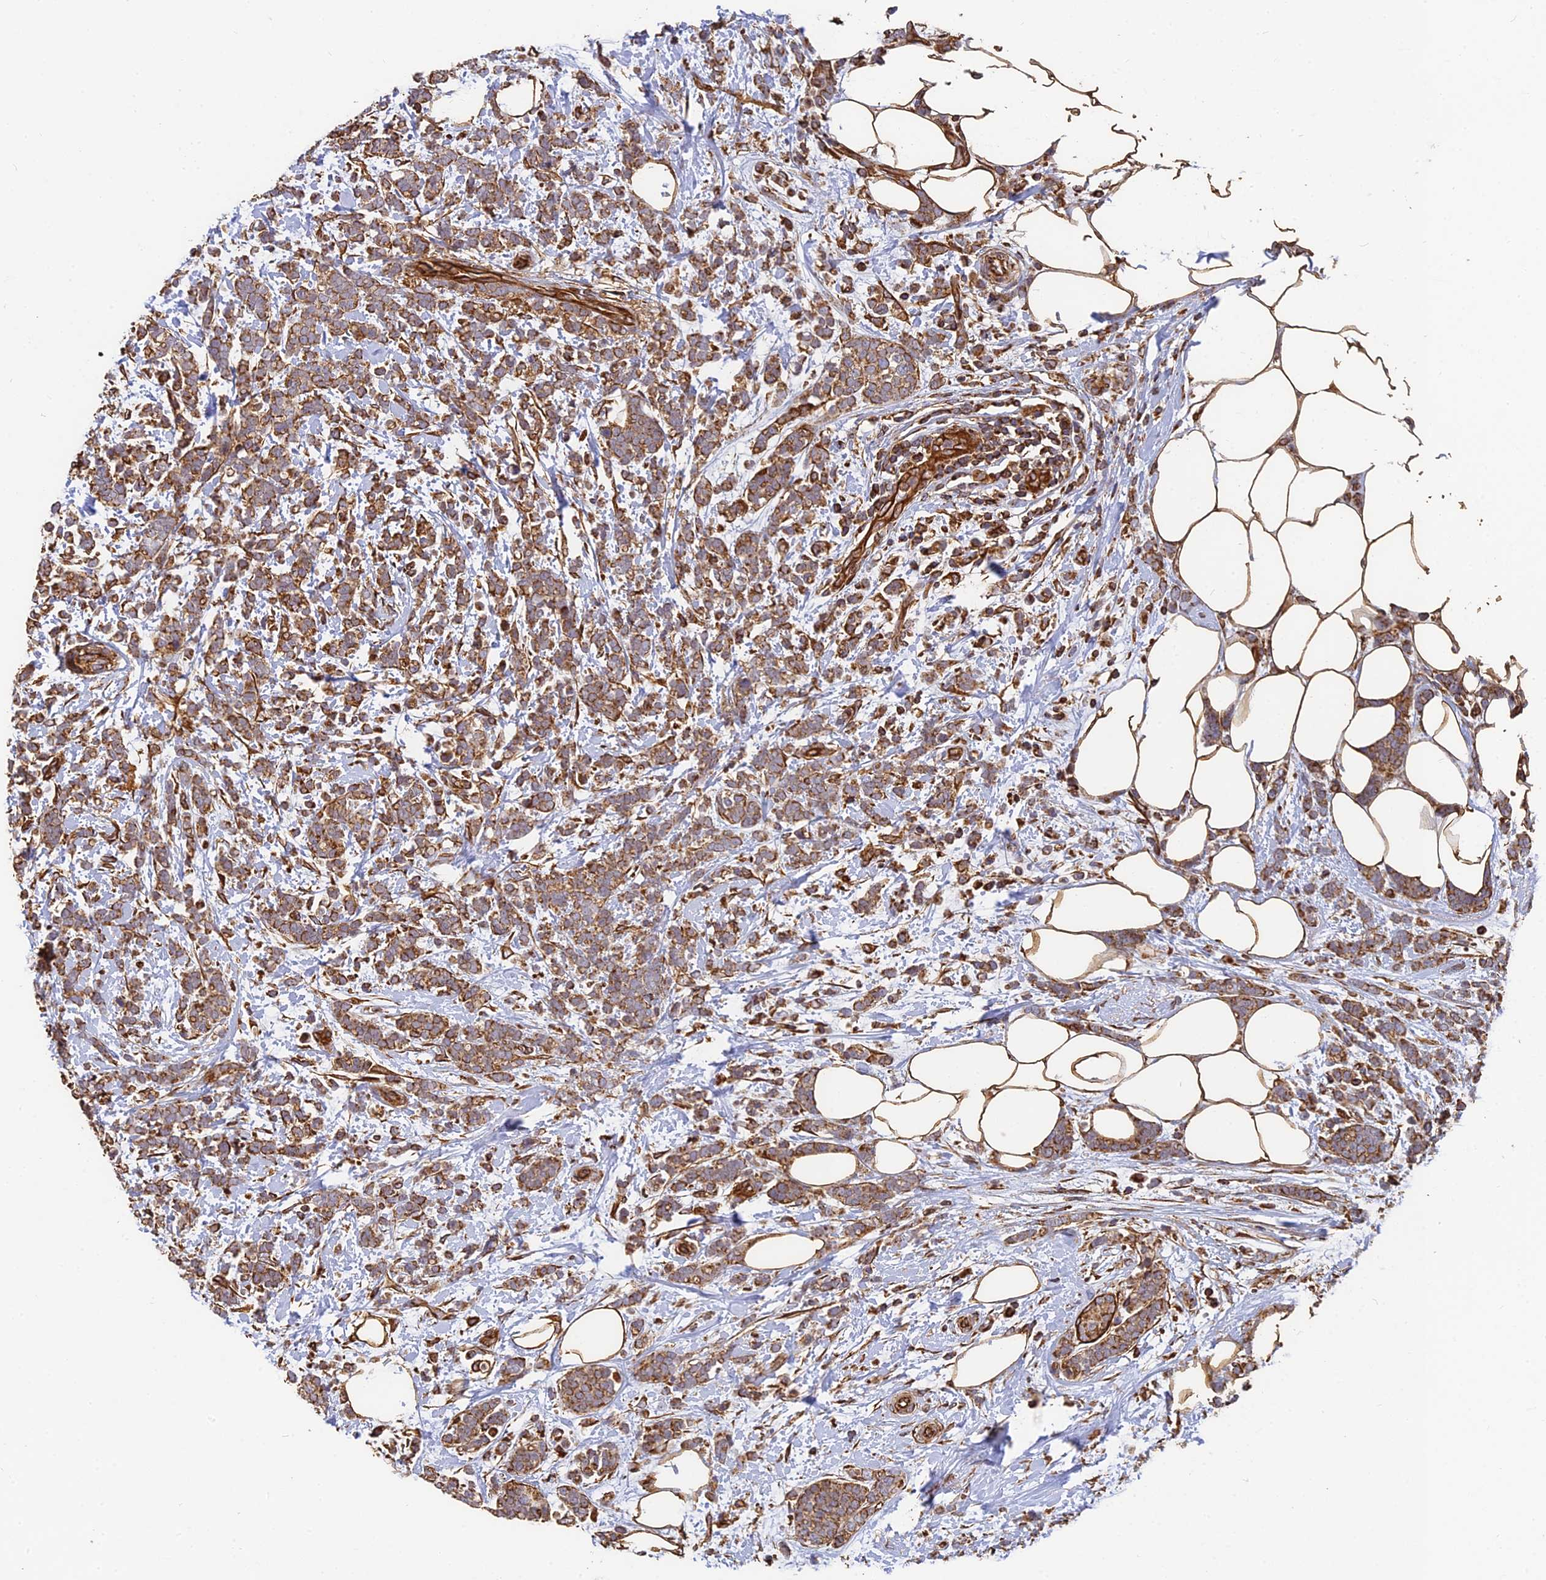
{"staining": {"intensity": "moderate", "quantity": ">75%", "location": "cytoplasmic/membranous"}, "tissue": "breast cancer", "cell_type": "Tumor cells", "image_type": "cancer", "snomed": [{"axis": "morphology", "description": "Lobular carcinoma"}, {"axis": "topography", "description": "Breast"}], "caption": "IHC (DAB) staining of breast cancer exhibits moderate cytoplasmic/membranous protein expression in about >75% of tumor cells. (DAB (3,3'-diaminobenzidine) = brown stain, brightfield microscopy at high magnification).", "gene": "DSTYK", "patient": {"sex": "female", "age": 58}}